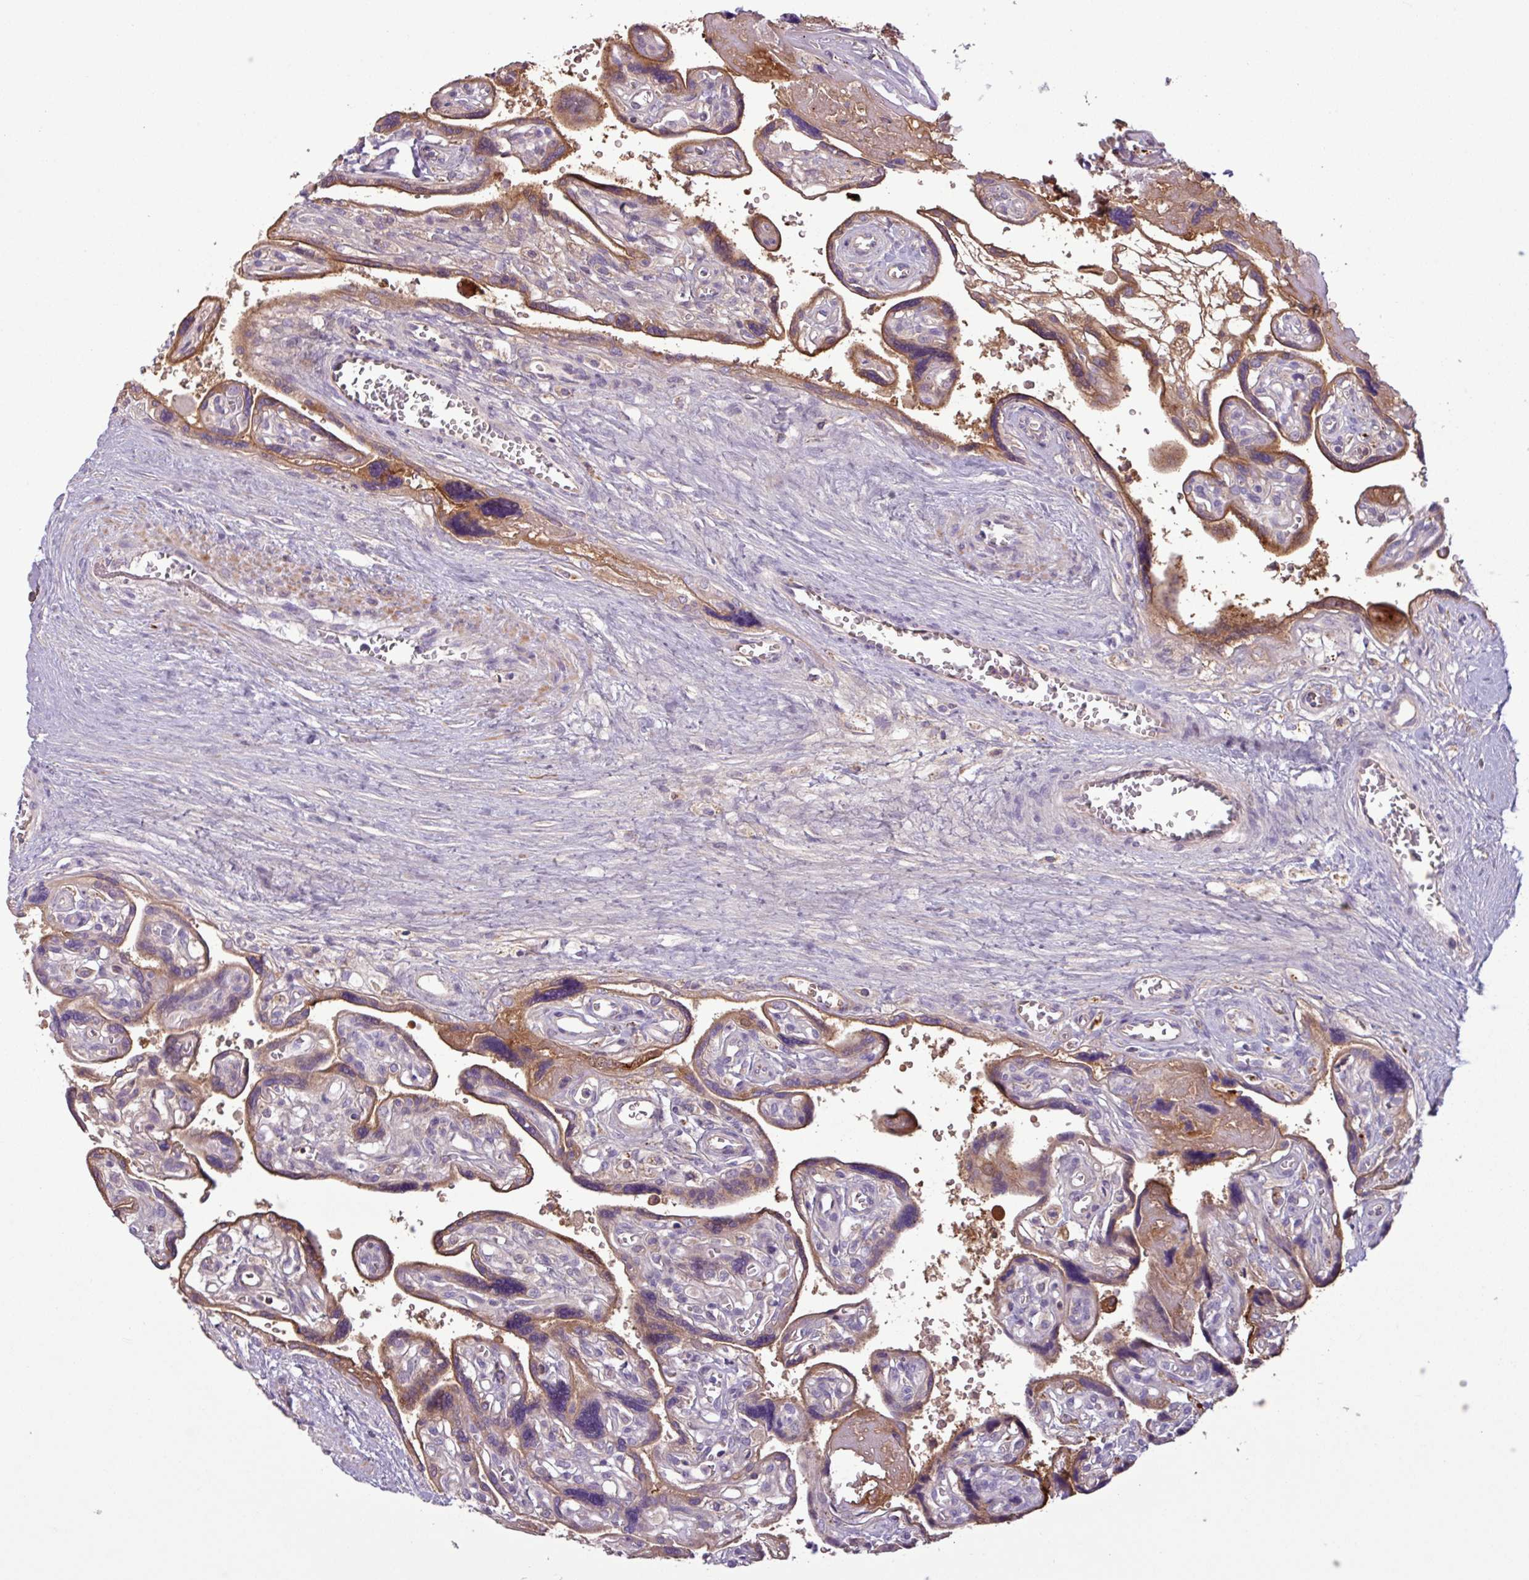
{"staining": {"intensity": "negative", "quantity": "none", "location": "none"}, "tissue": "placenta", "cell_type": "Decidual cells", "image_type": "normal", "snomed": [{"axis": "morphology", "description": "Normal tissue, NOS"}, {"axis": "topography", "description": "Placenta"}], "caption": "DAB (3,3'-diaminobenzidine) immunohistochemical staining of normal human placenta reveals no significant positivity in decidual cells.", "gene": "C4A", "patient": {"sex": "female", "age": 39}}